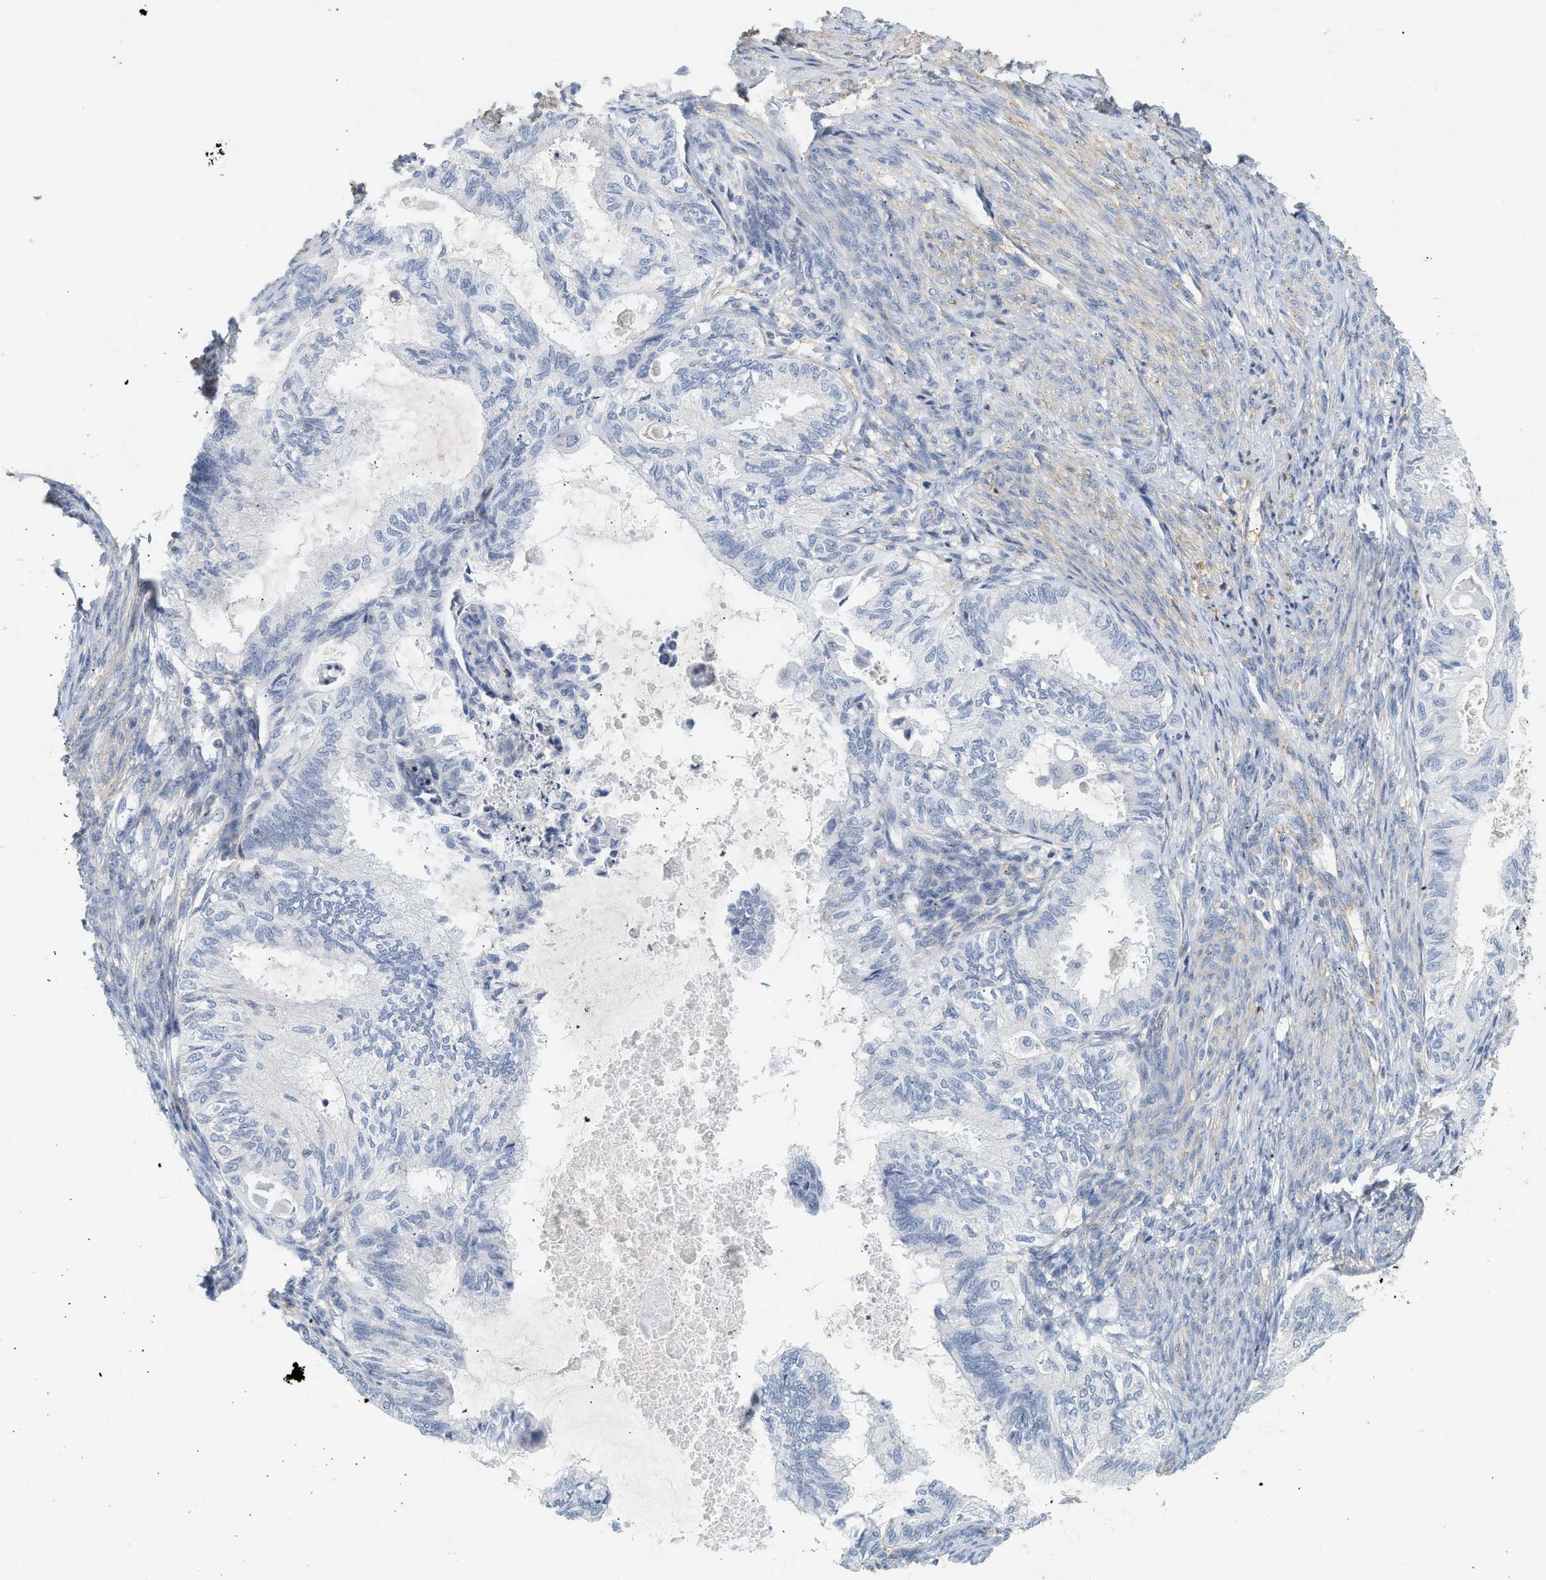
{"staining": {"intensity": "negative", "quantity": "none", "location": "none"}, "tissue": "cervical cancer", "cell_type": "Tumor cells", "image_type": "cancer", "snomed": [{"axis": "morphology", "description": "Normal tissue, NOS"}, {"axis": "morphology", "description": "Adenocarcinoma, NOS"}, {"axis": "topography", "description": "Cervix"}, {"axis": "topography", "description": "Endometrium"}], "caption": "An image of adenocarcinoma (cervical) stained for a protein demonstrates no brown staining in tumor cells. (DAB IHC, high magnification).", "gene": "BVES", "patient": {"sex": "female", "age": 86}}